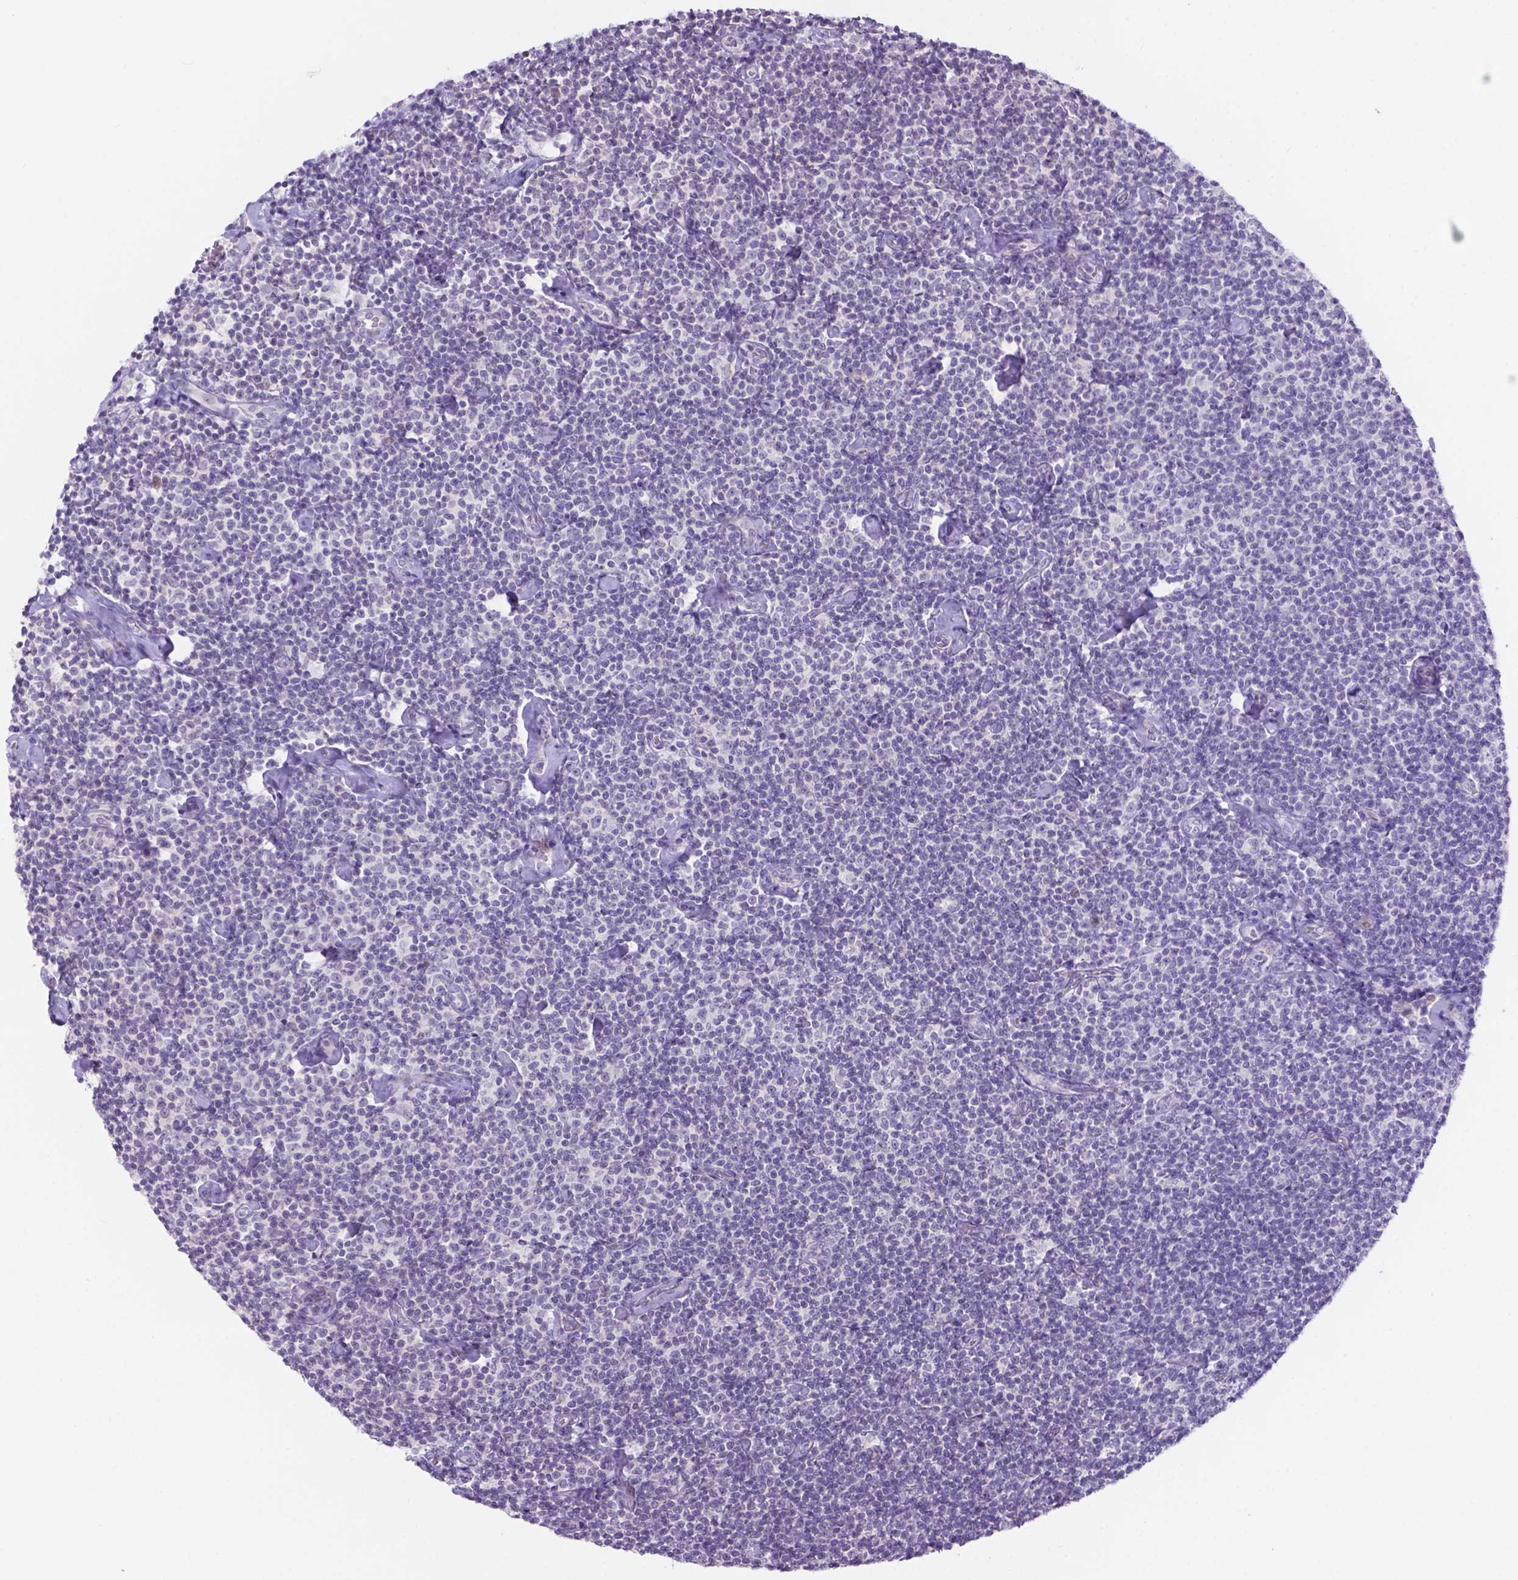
{"staining": {"intensity": "negative", "quantity": "none", "location": "none"}, "tissue": "lymphoma", "cell_type": "Tumor cells", "image_type": "cancer", "snomed": [{"axis": "morphology", "description": "Malignant lymphoma, non-Hodgkin's type, Low grade"}, {"axis": "topography", "description": "Lymph node"}], "caption": "IHC of lymphoma displays no positivity in tumor cells. (DAB (3,3'-diaminobenzidine) immunohistochemistry (IHC) visualized using brightfield microscopy, high magnification).", "gene": "DMWD", "patient": {"sex": "male", "age": 81}}